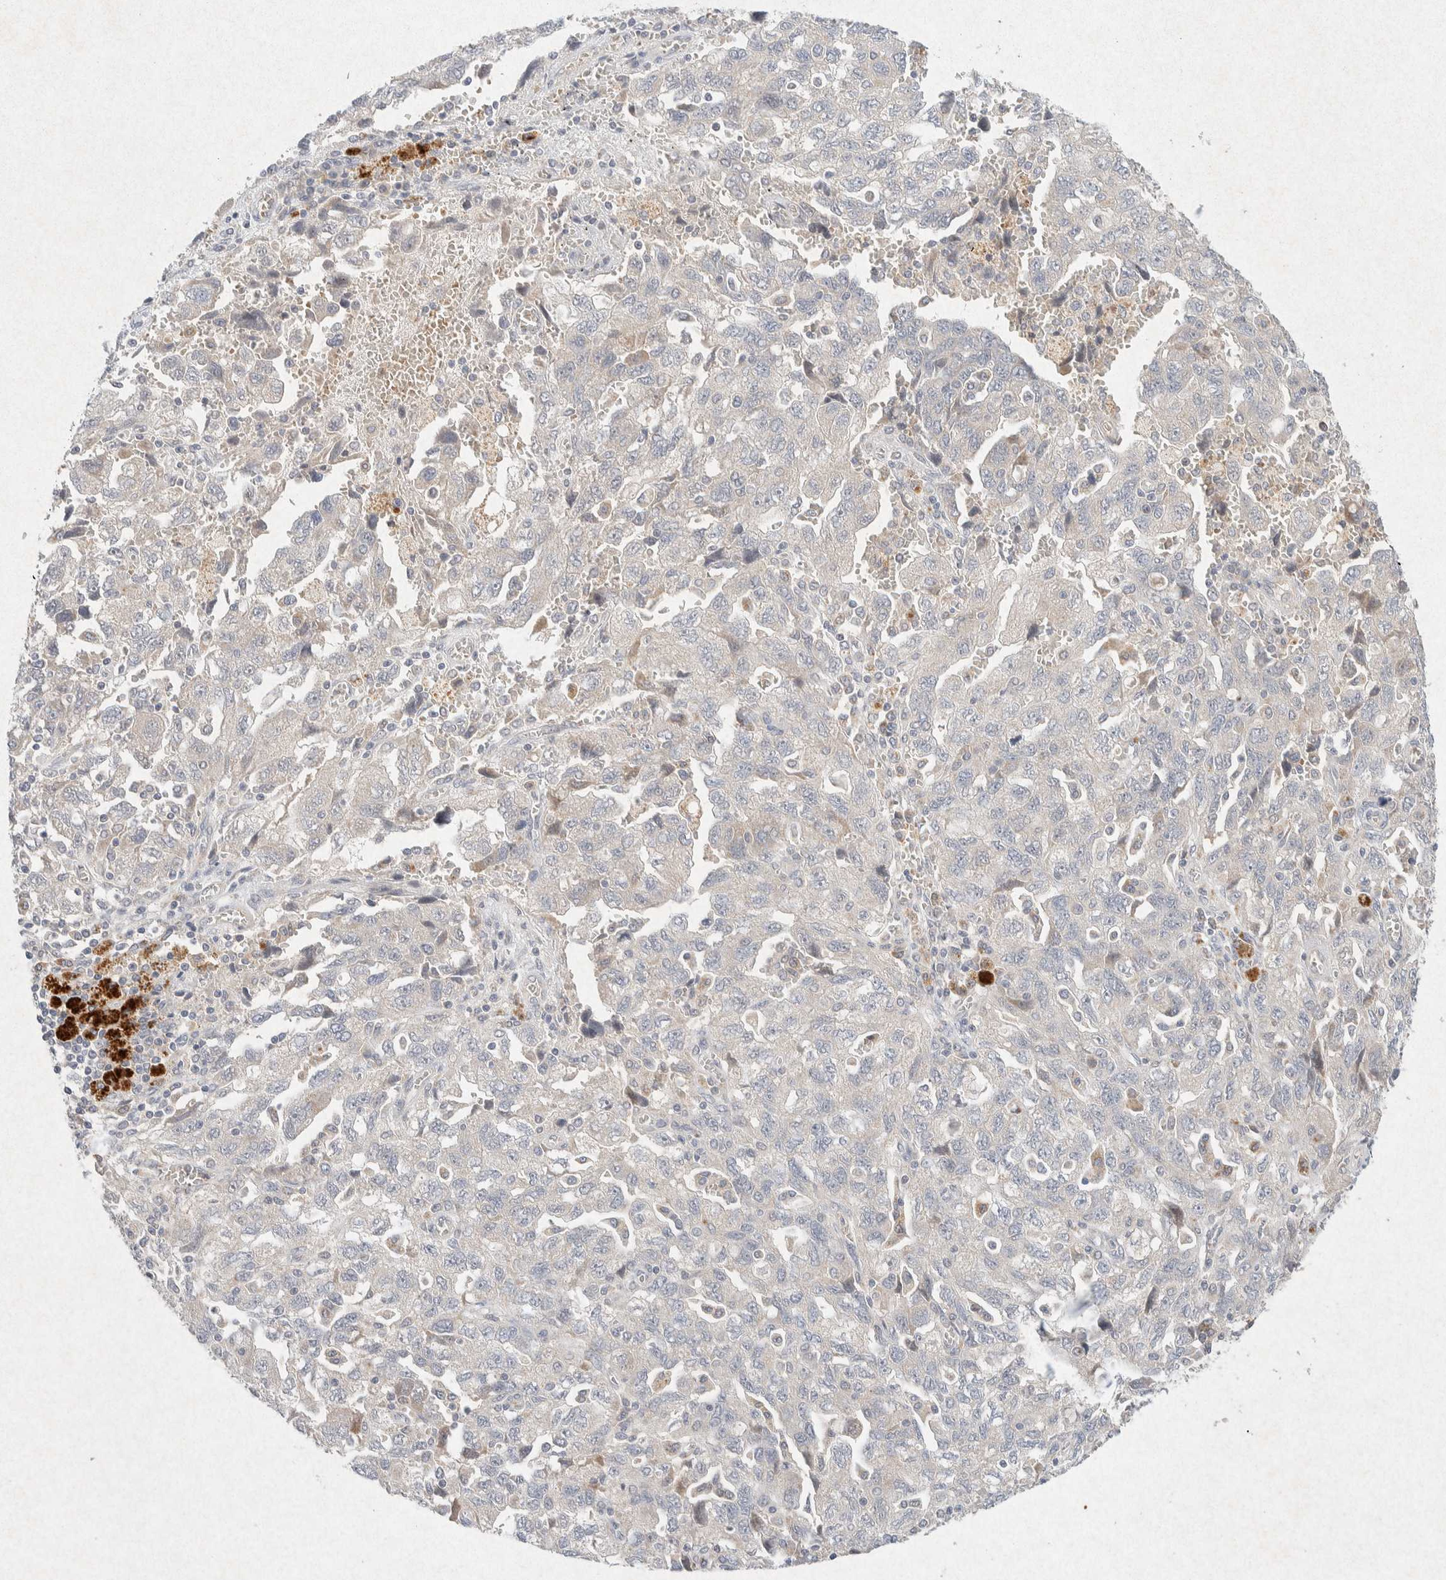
{"staining": {"intensity": "negative", "quantity": "none", "location": "none"}, "tissue": "ovarian cancer", "cell_type": "Tumor cells", "image_type": "cancer", "snomed": [{"axis": "morphology", "description": "Carcinoma, NOS"}, {"axis": "morphology", "description": "Cystadenocarcinoma, serous, NOS"}, {"axis": "topography", "description": "Ovary"}], "caption": "Tumor cells show no significant protein positivity in serous cystadenocarcinoma (ovarian). (DAB (3,3'-diaminobenzidine) immunohistochemistry (IHC) with hematoxylin counter stain).", "gene": "GNAI1", "patient": {"sex": "female", "age": 69}}